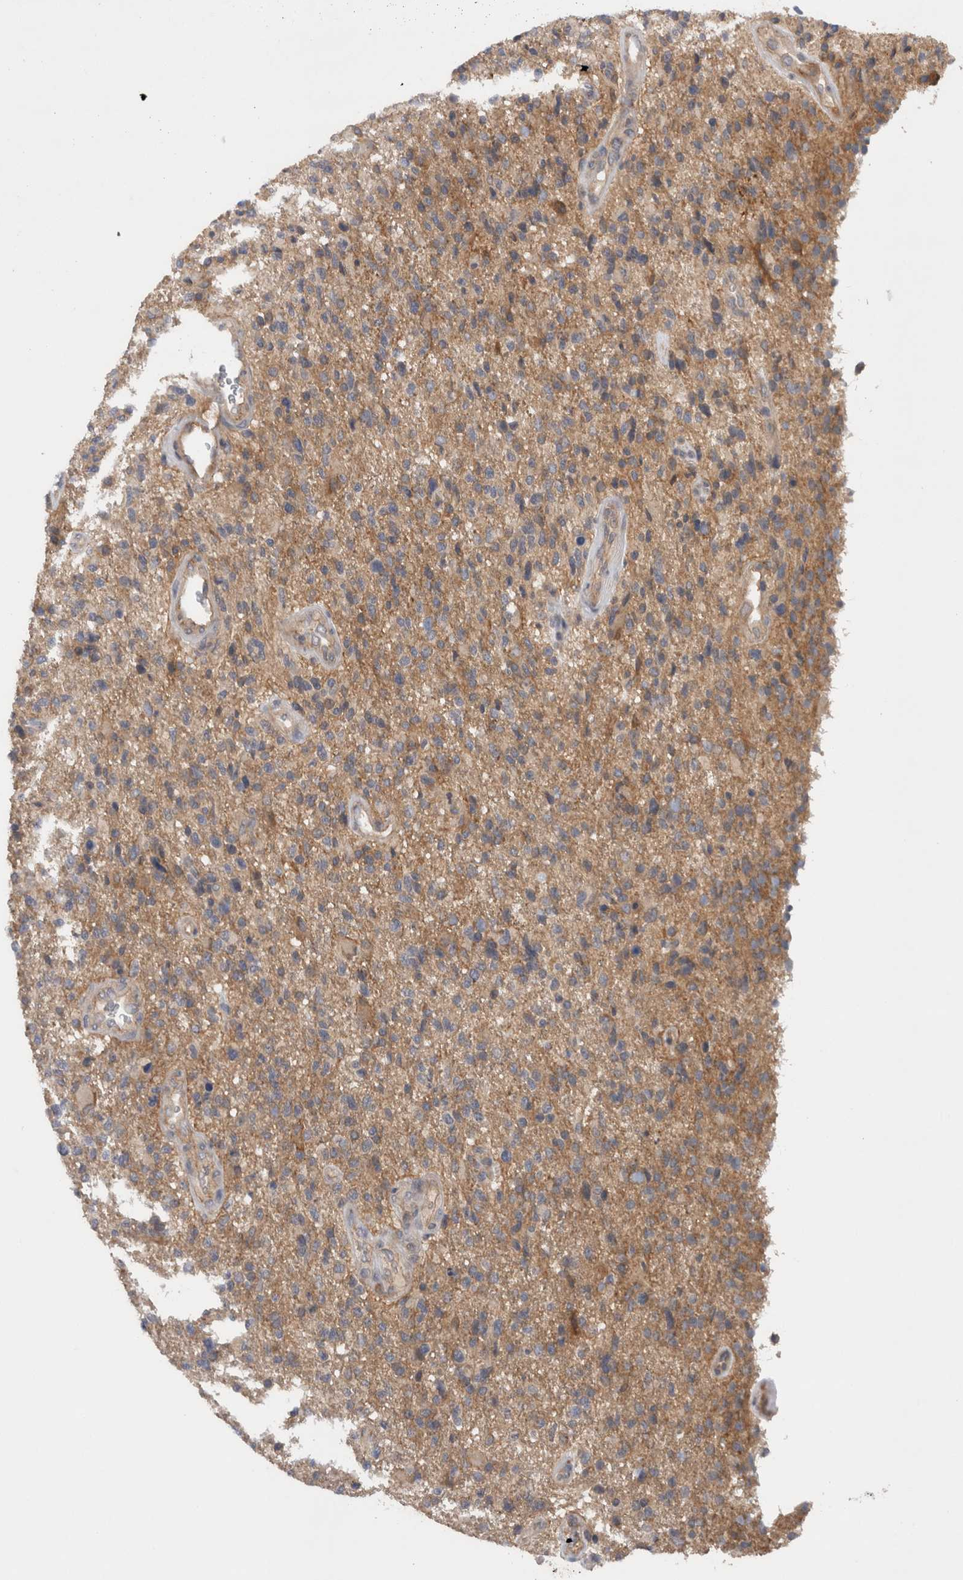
{"staining": {"intensity": "weak", "quantity": ">75%", "location": "cytoplasmic/membranous"}, "tissue": "glioma", "cell_type": "Tumor cells", "image_type": "cancer", "snomed": [{"axis": "morphology", "description": "Glioma, malignant, High grade"}, {"axis": "topography", "description": "Brain"}], "caption": "There is low levels of weak cytoplasmic/membranous staining in tumor cells of glioma, as demonstrated by immunohistochemical staining (brown color).", "gene": "SCARA5", "patient": {"sex": "male", "age": 72}}